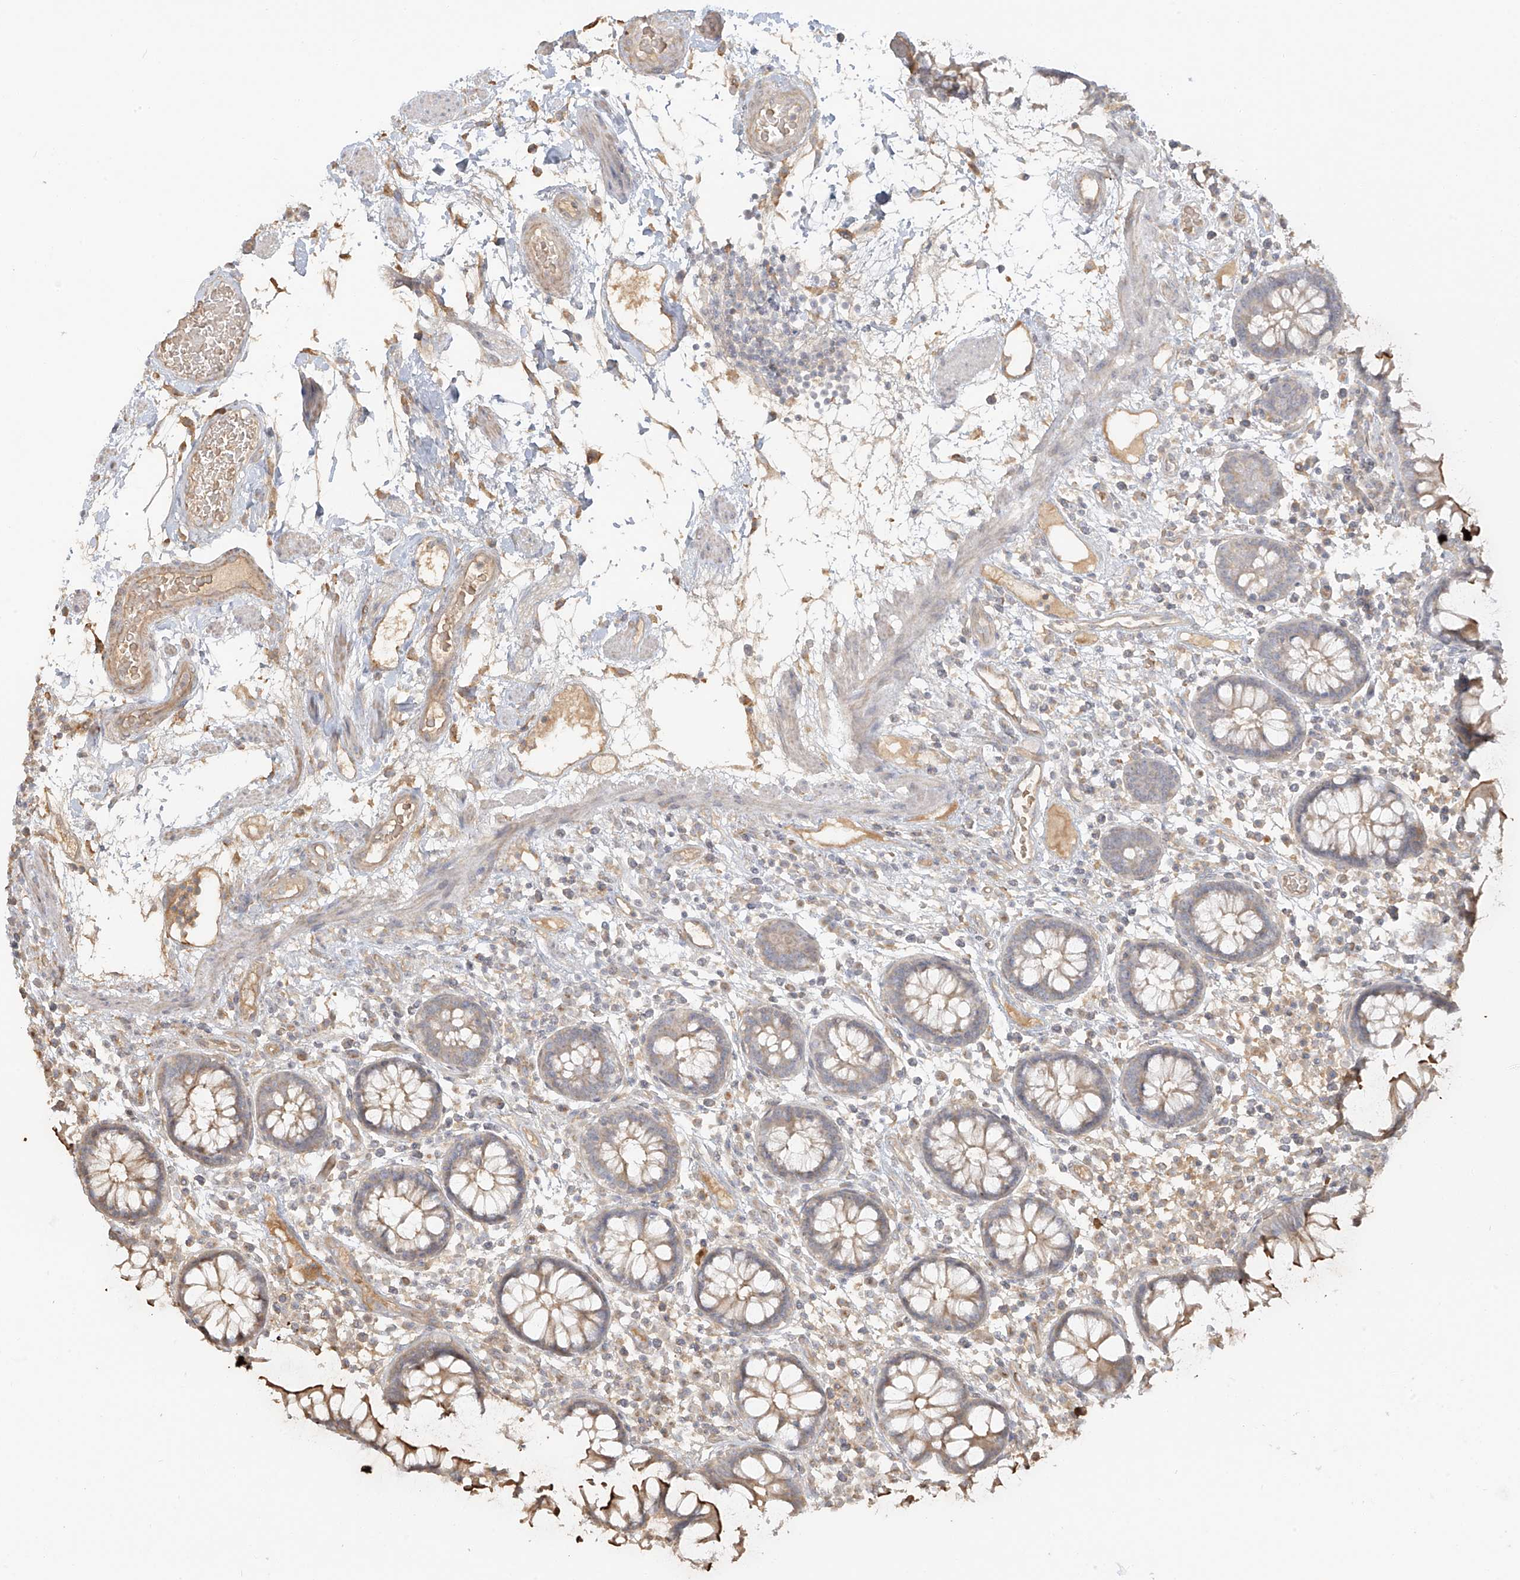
{"staining": {"intensity": "moderate", "quantity": ">75%", "location": "cytoplasmic/membranous"}, "tissue": "colon", "cell_type": "Endothelial cells", "image_type": "normal", "snomed": [{"axis": "morphology", "description": "Normal tissue, NOS"}, {"axis": "topography", "description": "Colon"}], "caption": "A high-resolution histopathology image shows immunohistochemistry staining of benign colon, which exhibits moderate cytoplasmic/membranous staining in approximately >75% of endothelial cells. (brown staining indicates protein expression, while blue staining denotes nuclei).", "gene": "UPK1B", "patient": {"sex": "female", "age": 79}}